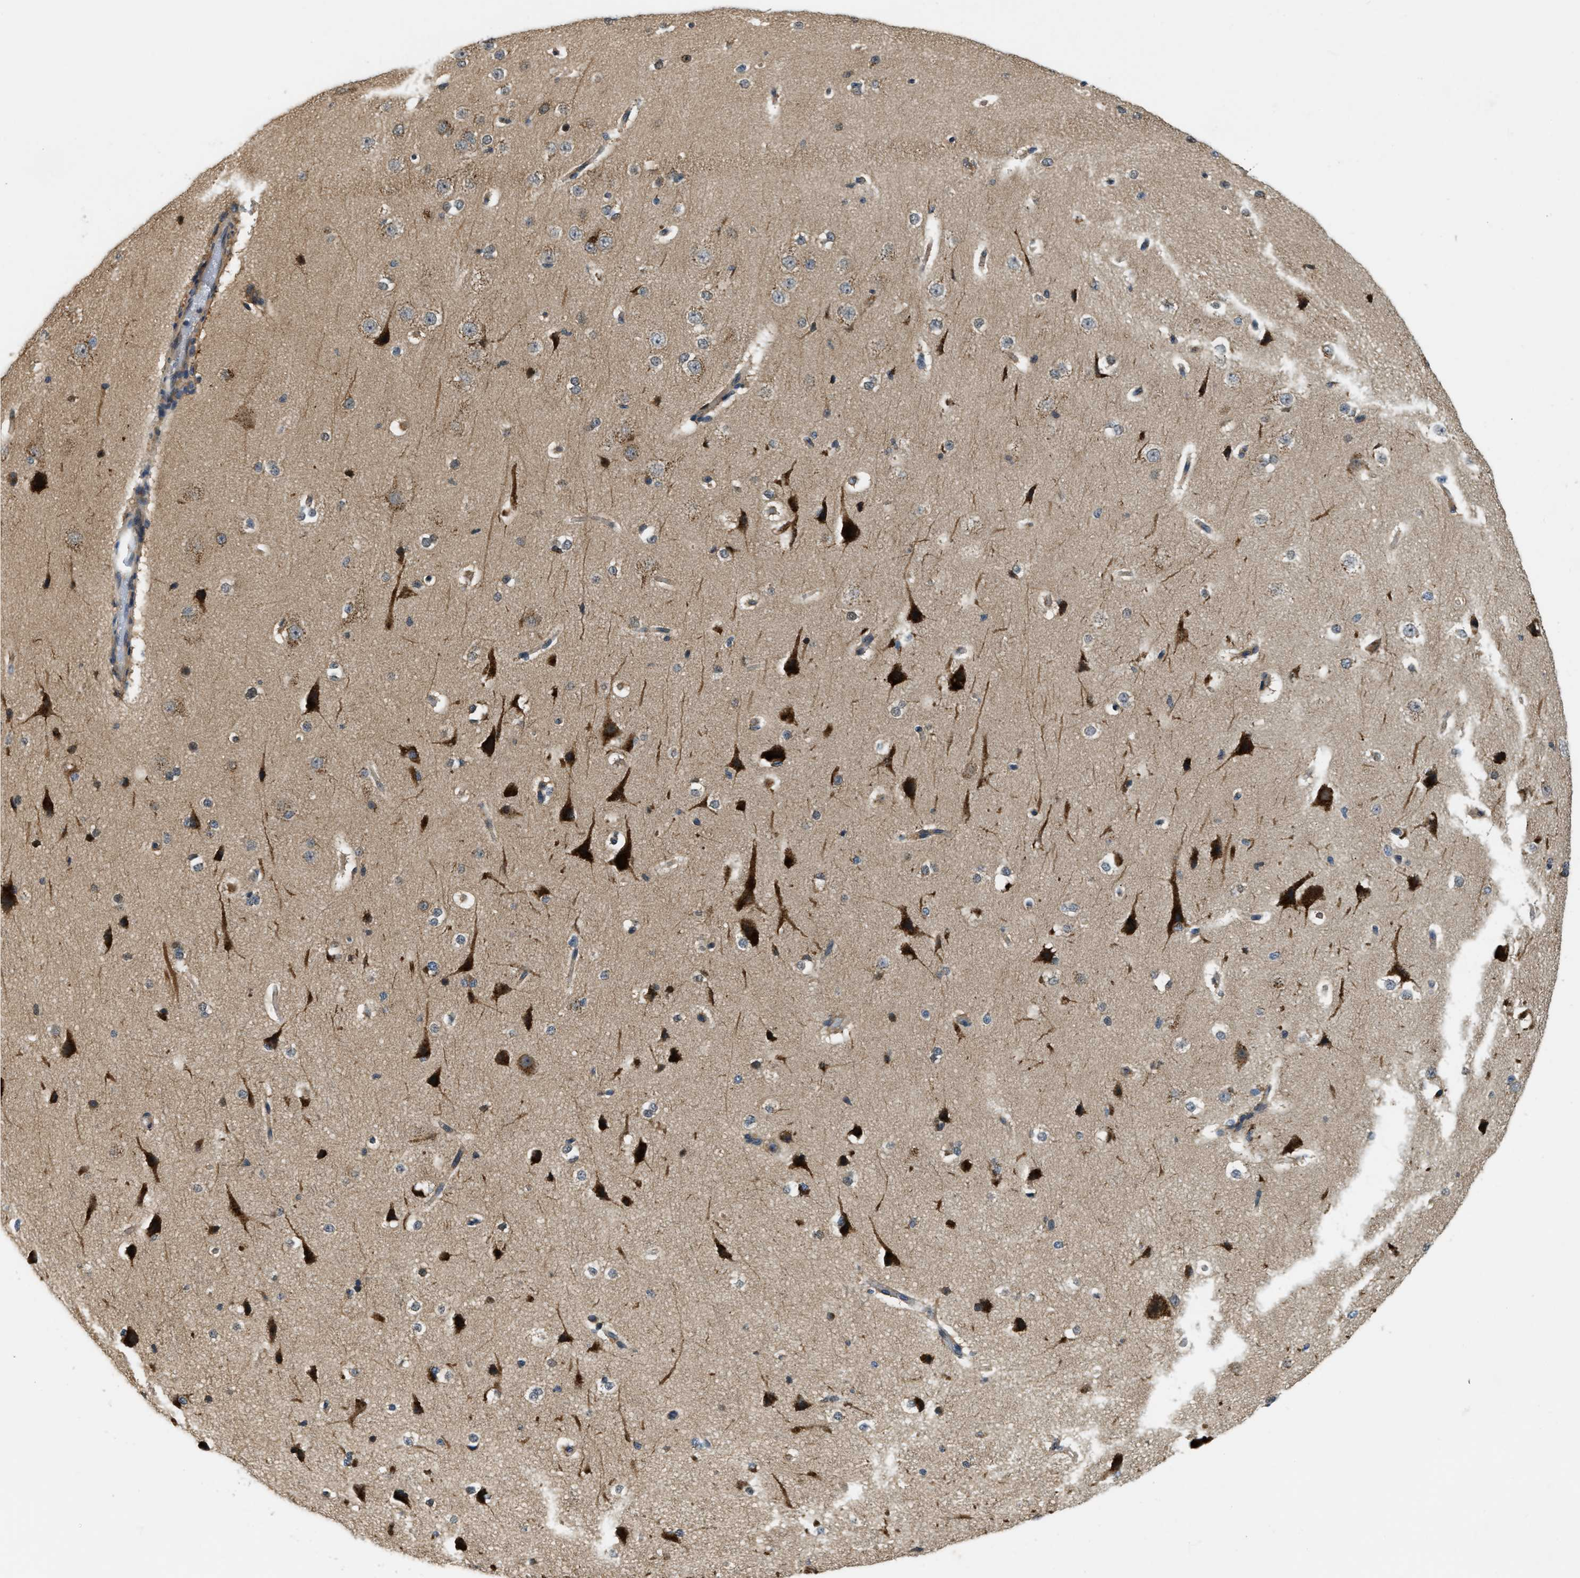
{"staining": {"intensity": "negative", "quantity": "none", "location": "none"}, "tissue": "cerebral cortex", "cell_type": "Endothelial cells", "image_type": "normal", "snomed": [{"axis": "morphology", "description": "Normal tissue, NOS"}, {"axis": "morphology", "description": "Developmental malformation"}, {"axis": "topography", "description": "Cerebral cortex"}], "caption": "DAB (3,3'-diaminobenzidine) immunohistochemical staining of unremarkable human cerebral cortex displays no significant expression in endothelial cells. (DAB (3,3'-diaminobenzidine) immunohistochemistry, high magnification).", "gene": "STARD3NL", "patient": {"sex": "female", "age": 30}}